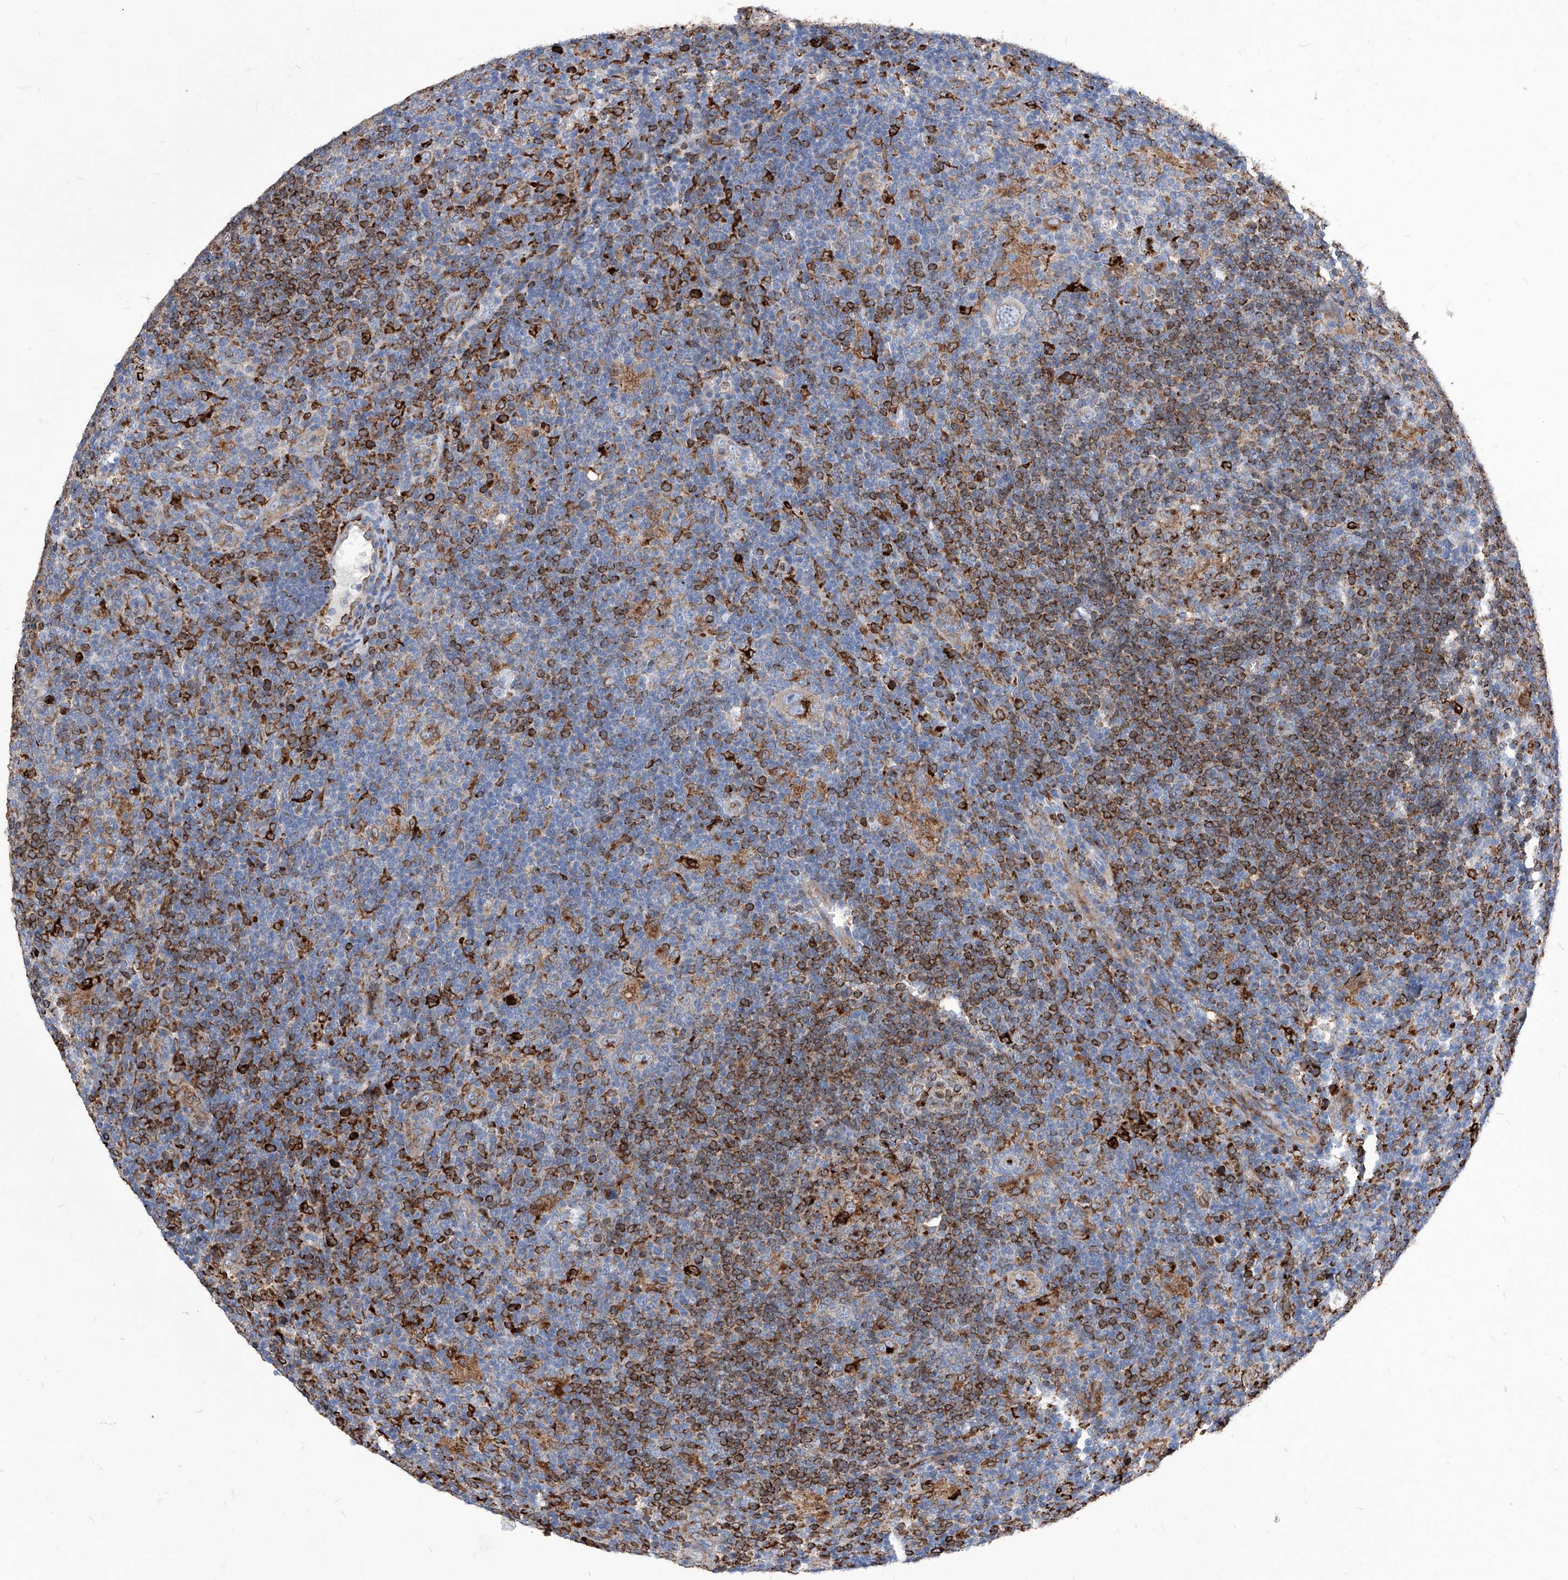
{"staining": {"intensity": "moderate", "quantity": "25%-75%", "location": "cytoplasmic/membranous"}, "tissue": "lymphoma", "cell_type": "Tumor cells", "image_type": "cancer", "snomed": [{"axis": "morphology", "description": "Hodgkin's disease, NOS"}, {"axis": "topography", "description": "Lymph node"}], "caption": "DAB (3,3'-diaminobenzidine) immunohistochemical staining of Hodgkin's disease demonstrates moderate cytoplasmic/membranous protein staining in about 25%-75% of tumor cells.", "gene": "UBOX5", "patient": {"sex": "female", "age": 57}}